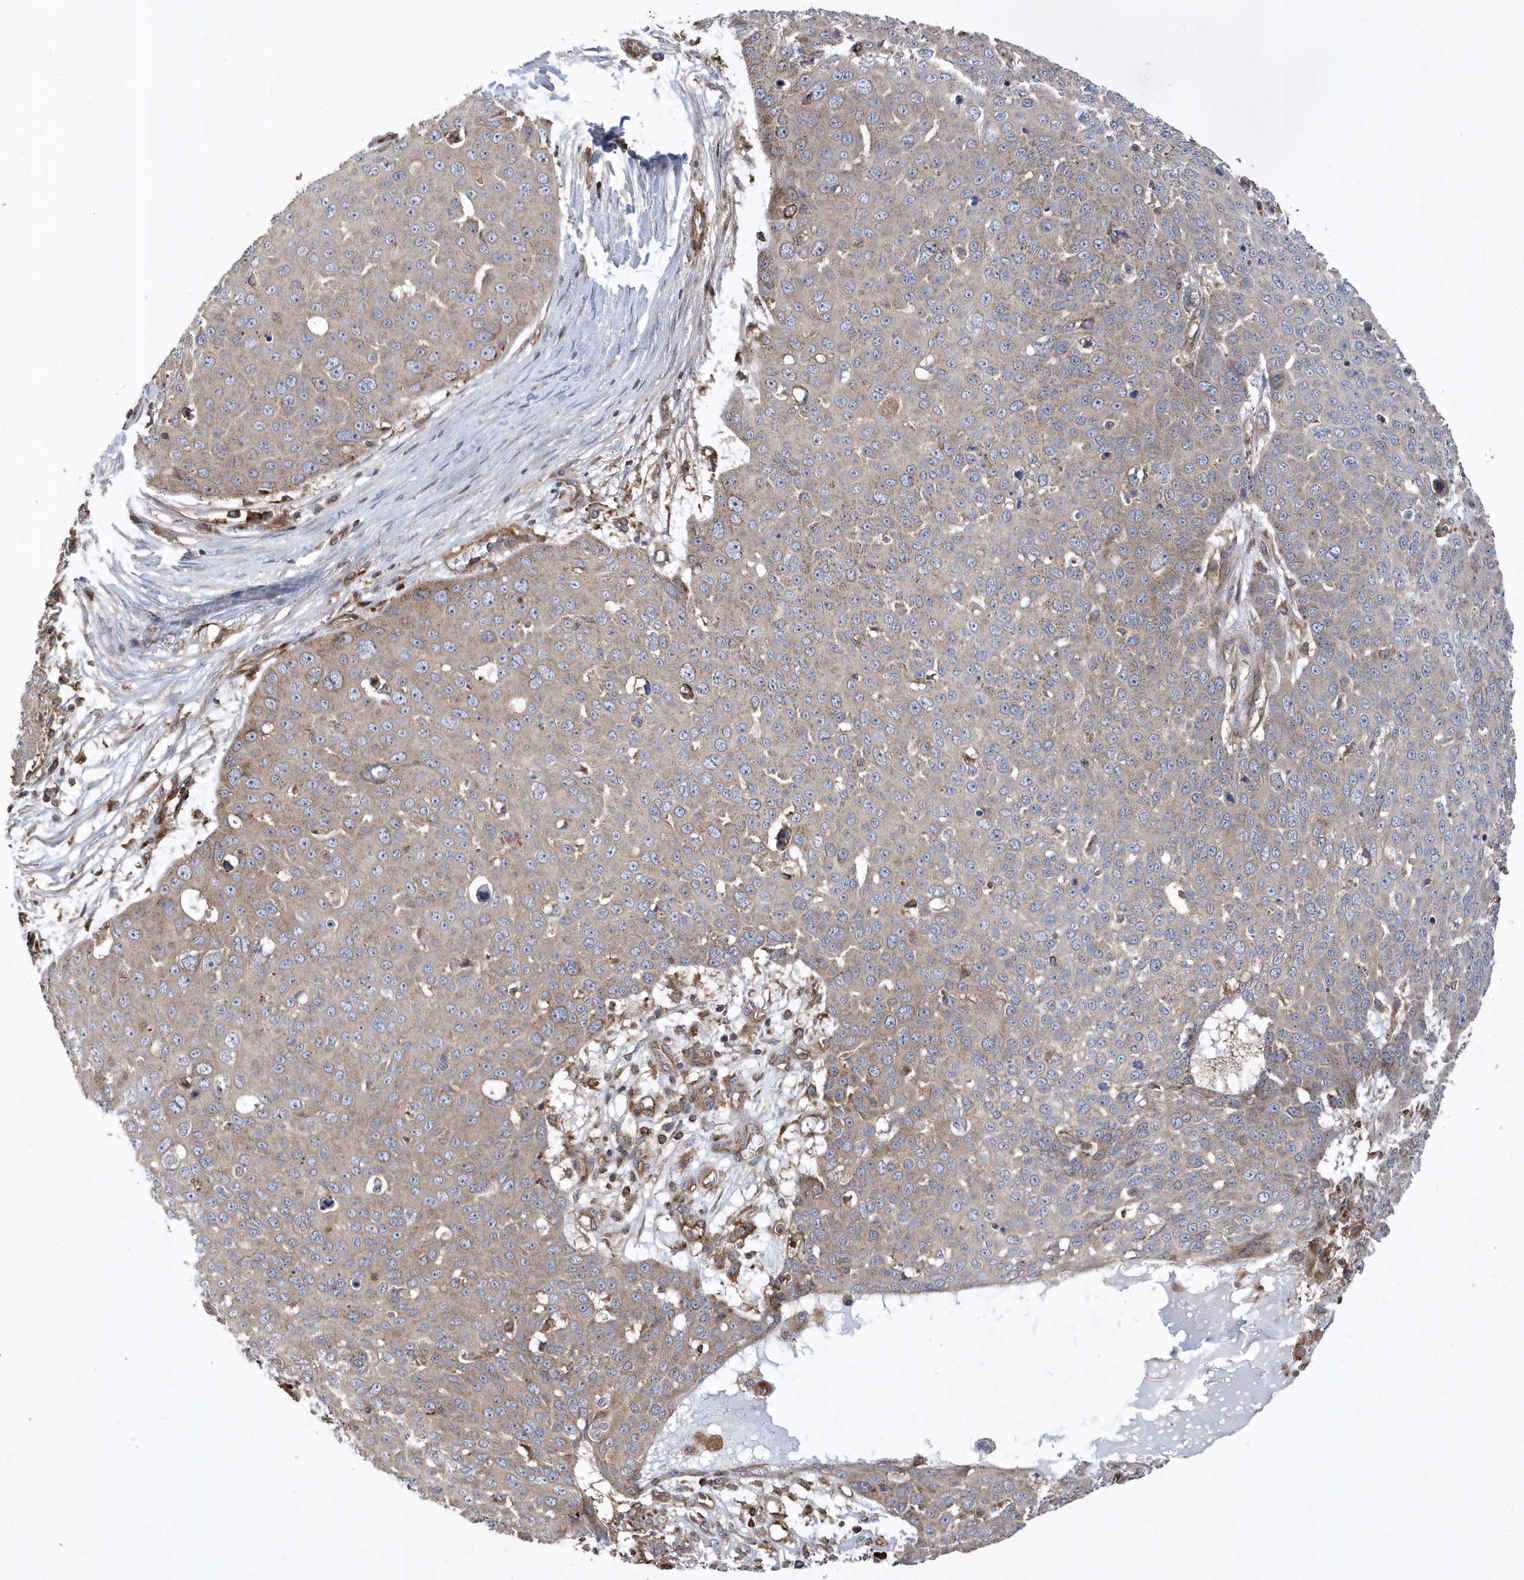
{"staining": {"intensity": "weak", "quantity": "<25%", "location": "cytoplasmic/membranous"}, "tissue": "skin cancer", "cell_type": "Tumor cells", "image_type": "cancer", "snomed": [{"axis": "morphology", "description": "Squamous cell carcinoma, NOS"}, {"axis": "topography", "description": "Skin"}], "caption": "Immunohistochemical staining of human squamous cell carcinoma (skin) exhibits no significant expression in tumor cells.", "gene": "TRAIP", "patient": {"sex": "male", "age": 71}}